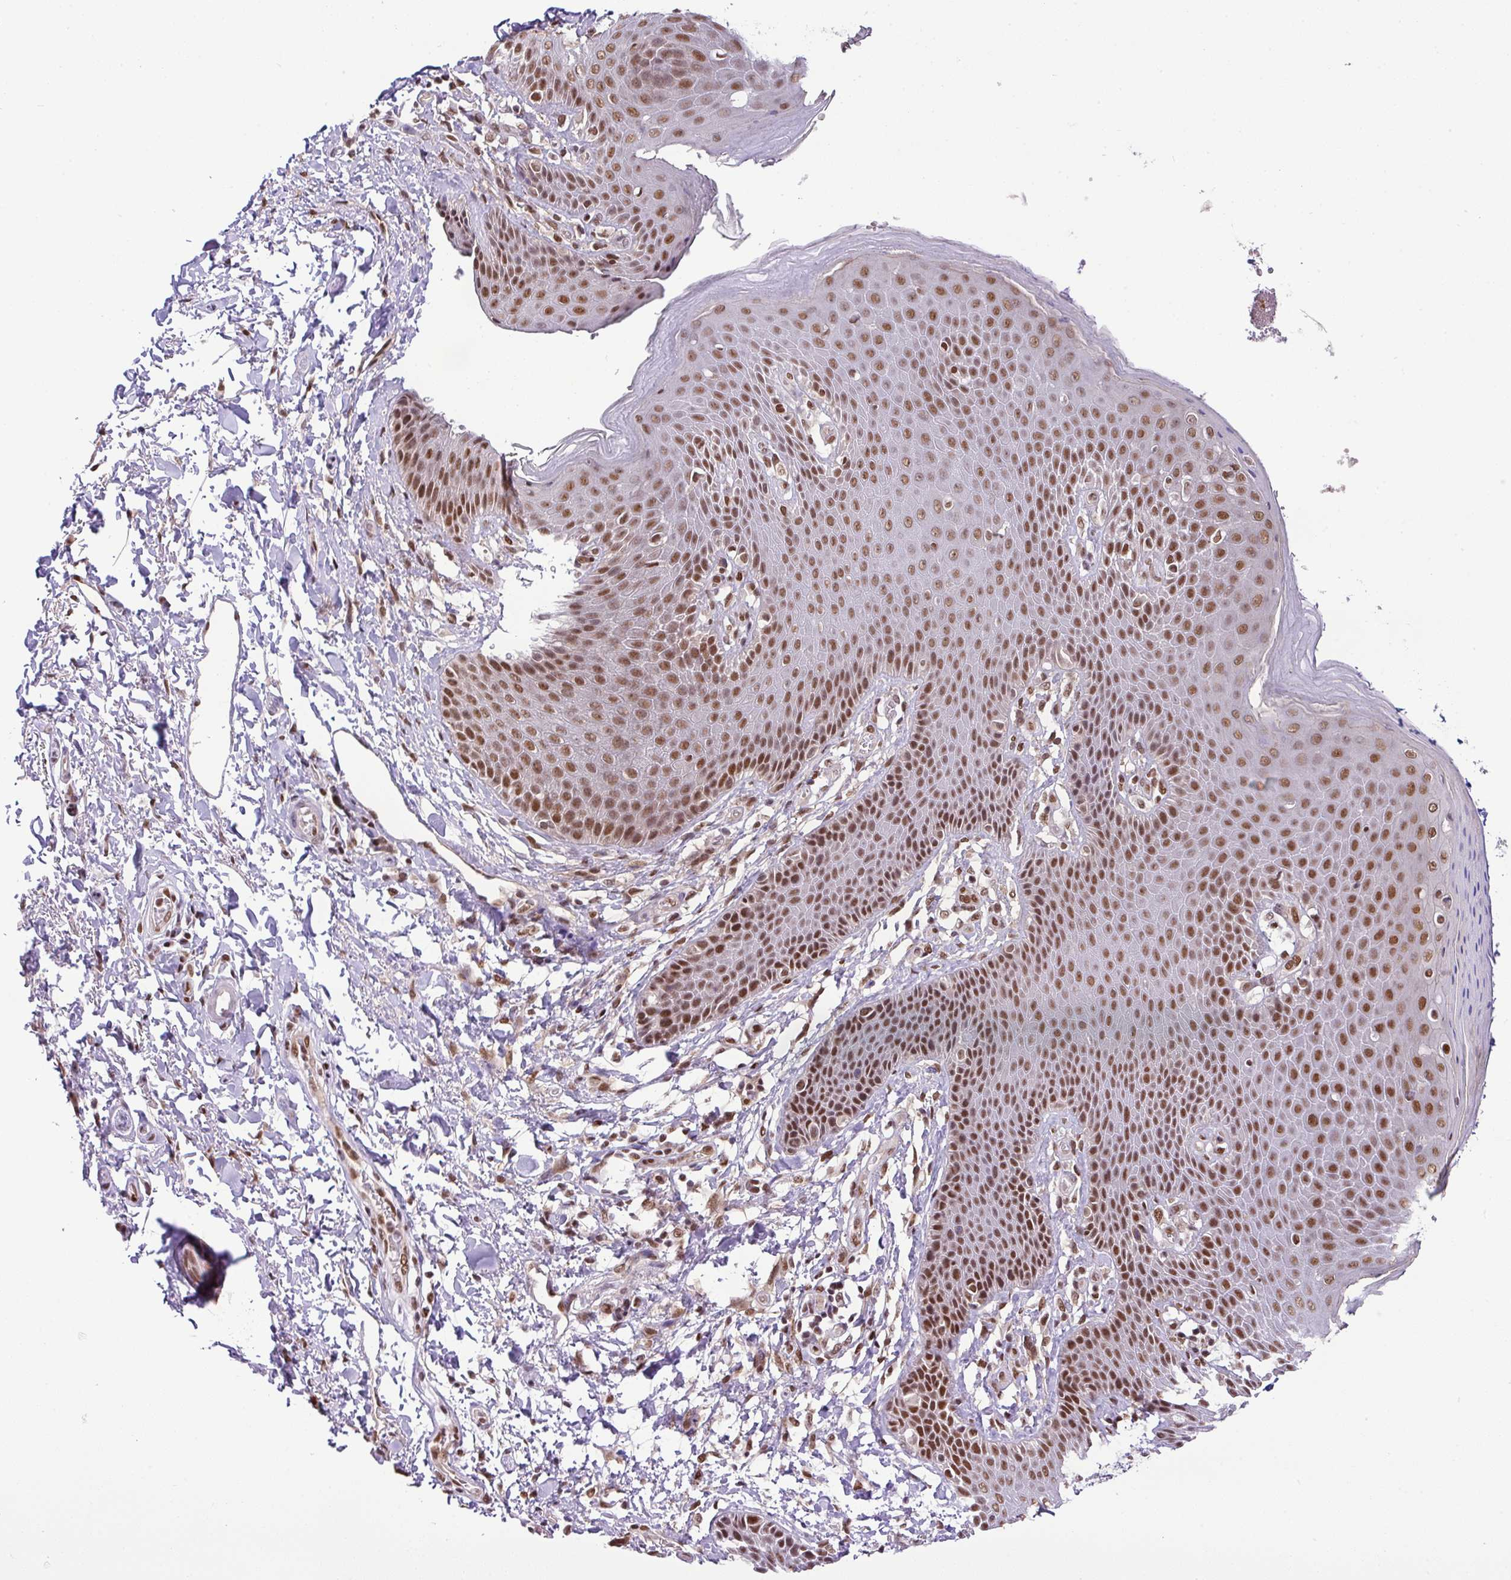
{"staining": {"intensity": "moderate", "quantity": ">75%", "location": "nuclear"}, "tissue": "skin", "cell_type": "Epidermal cells", "image_type": "normal", "snomed": [{"axis": "morphology", "description": "Normal tissue, NOS"}, {"axis": "topography", "description": "Peripheral nerve tissue"}], "caption": "Unremarkable skin was stained to show a protein in brown. There is medium levels of moderate nuclear expression in approximately >75% of epidermal cells. The staining was performed using DAB, with brown indicating positive protein expression. Nuclei are stained blue with hematoxylin.", "gene": "PGAP4", "patient": {"sex": "male", "age": 51}}